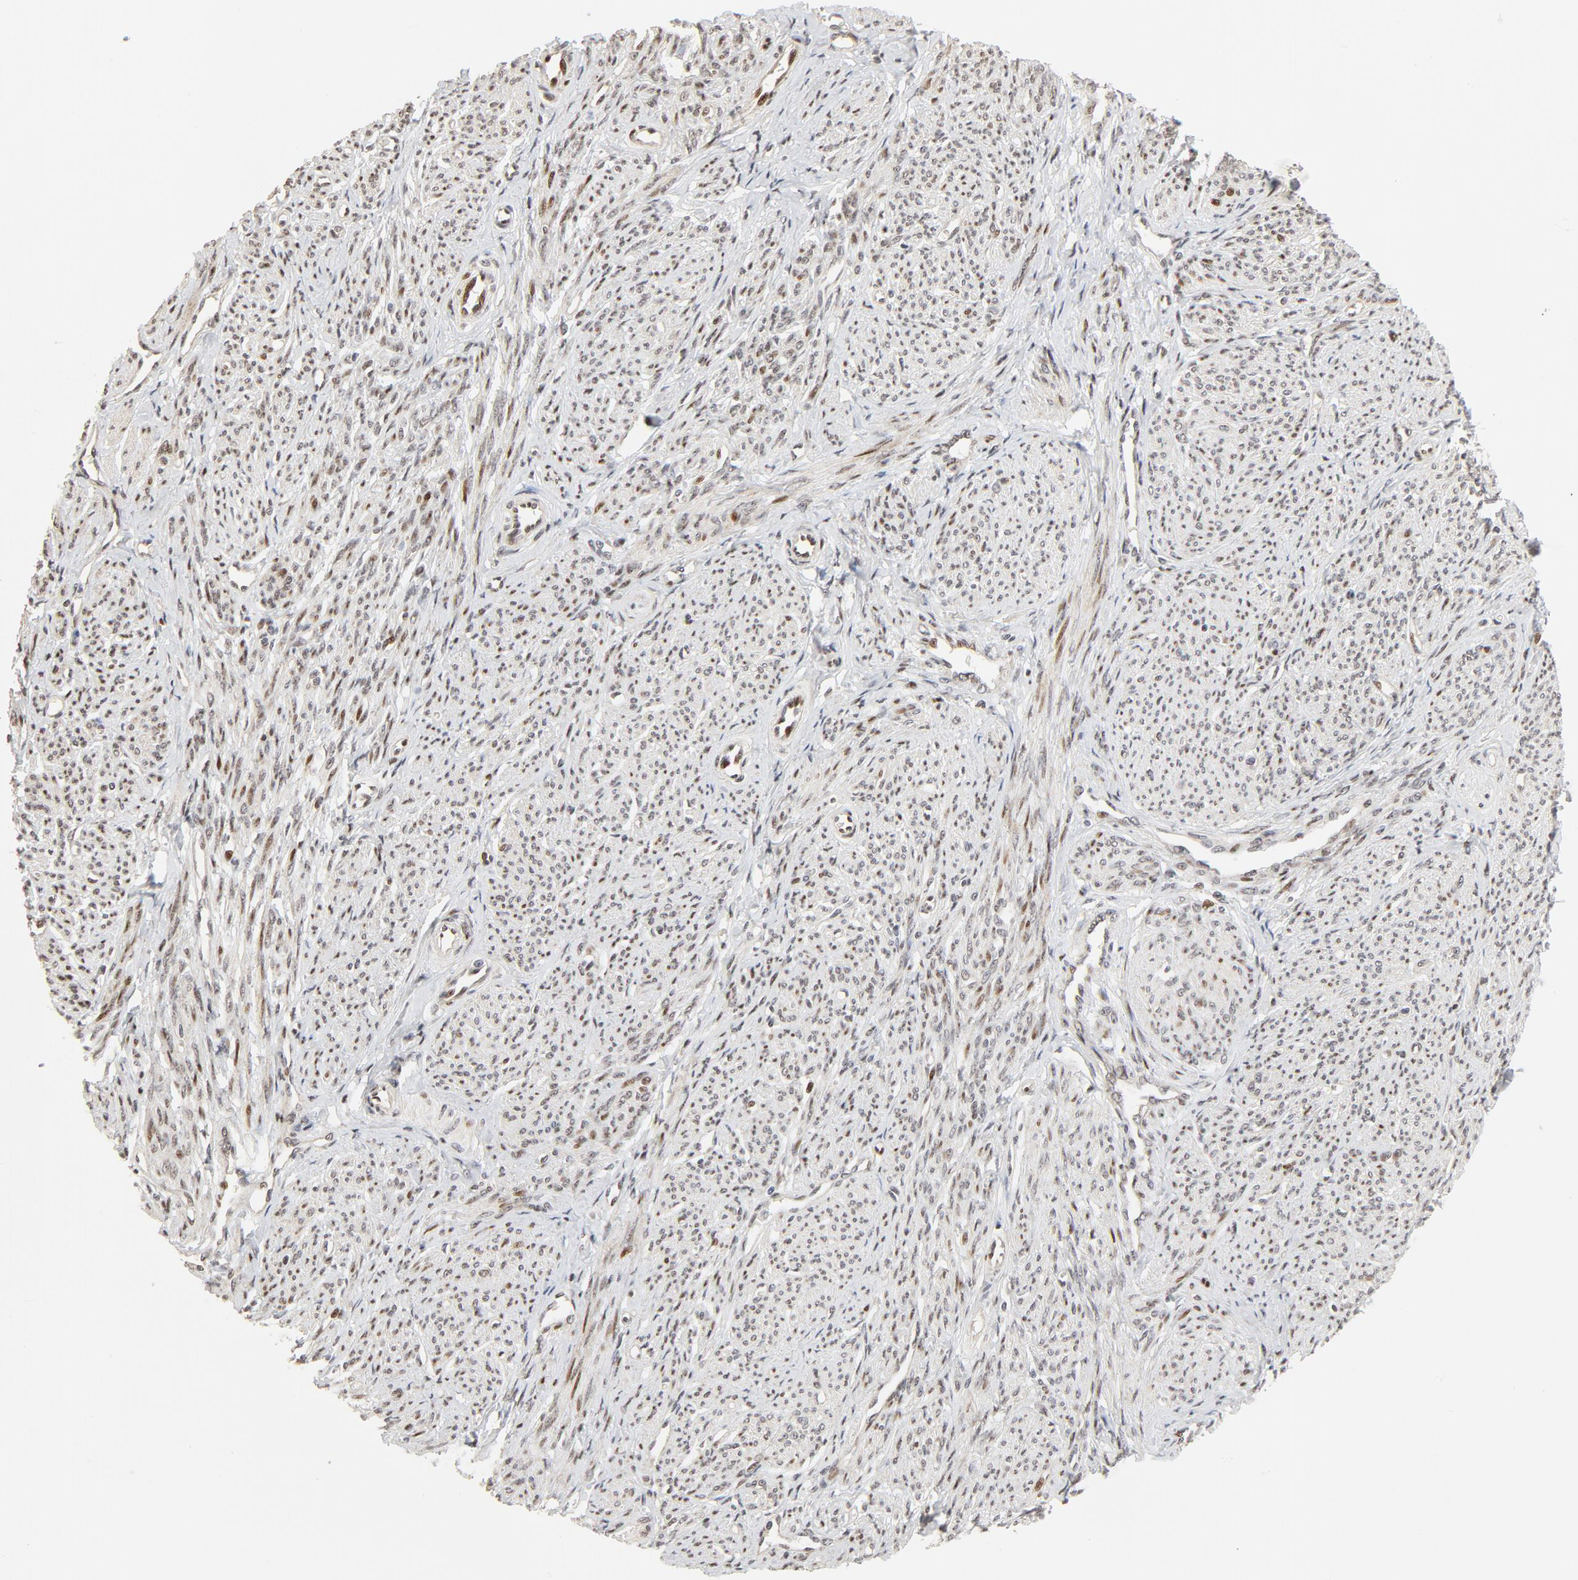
{"staining": {"intensity": "moderate", "quantity": "25%-75%", "location": "cytoplasmic/membranous,nuclear"}, "tissue": "smooth muscle", "cell_type": "Smooth muscle cells", "image_type": "normal", "snomed": [{"axis": "morphology", "description": "Normal tissue, NOS"}, {"axis": "topography", "description": "Smooth muscle"}], "caption": "Immunohistochemical staining of normal smooth muscle shows 25%-75% levels of moderate cytoplasmic/membranous,nuclear protein expression in about 25%-75% of smooth muscle cells. The protein is stained brown, and the nuclei are stained in blue (DAB IHC with brightfield microscopy, high magnification).", "gene": "GTF2I", "patient": {"sex": "female", "age": 65}}